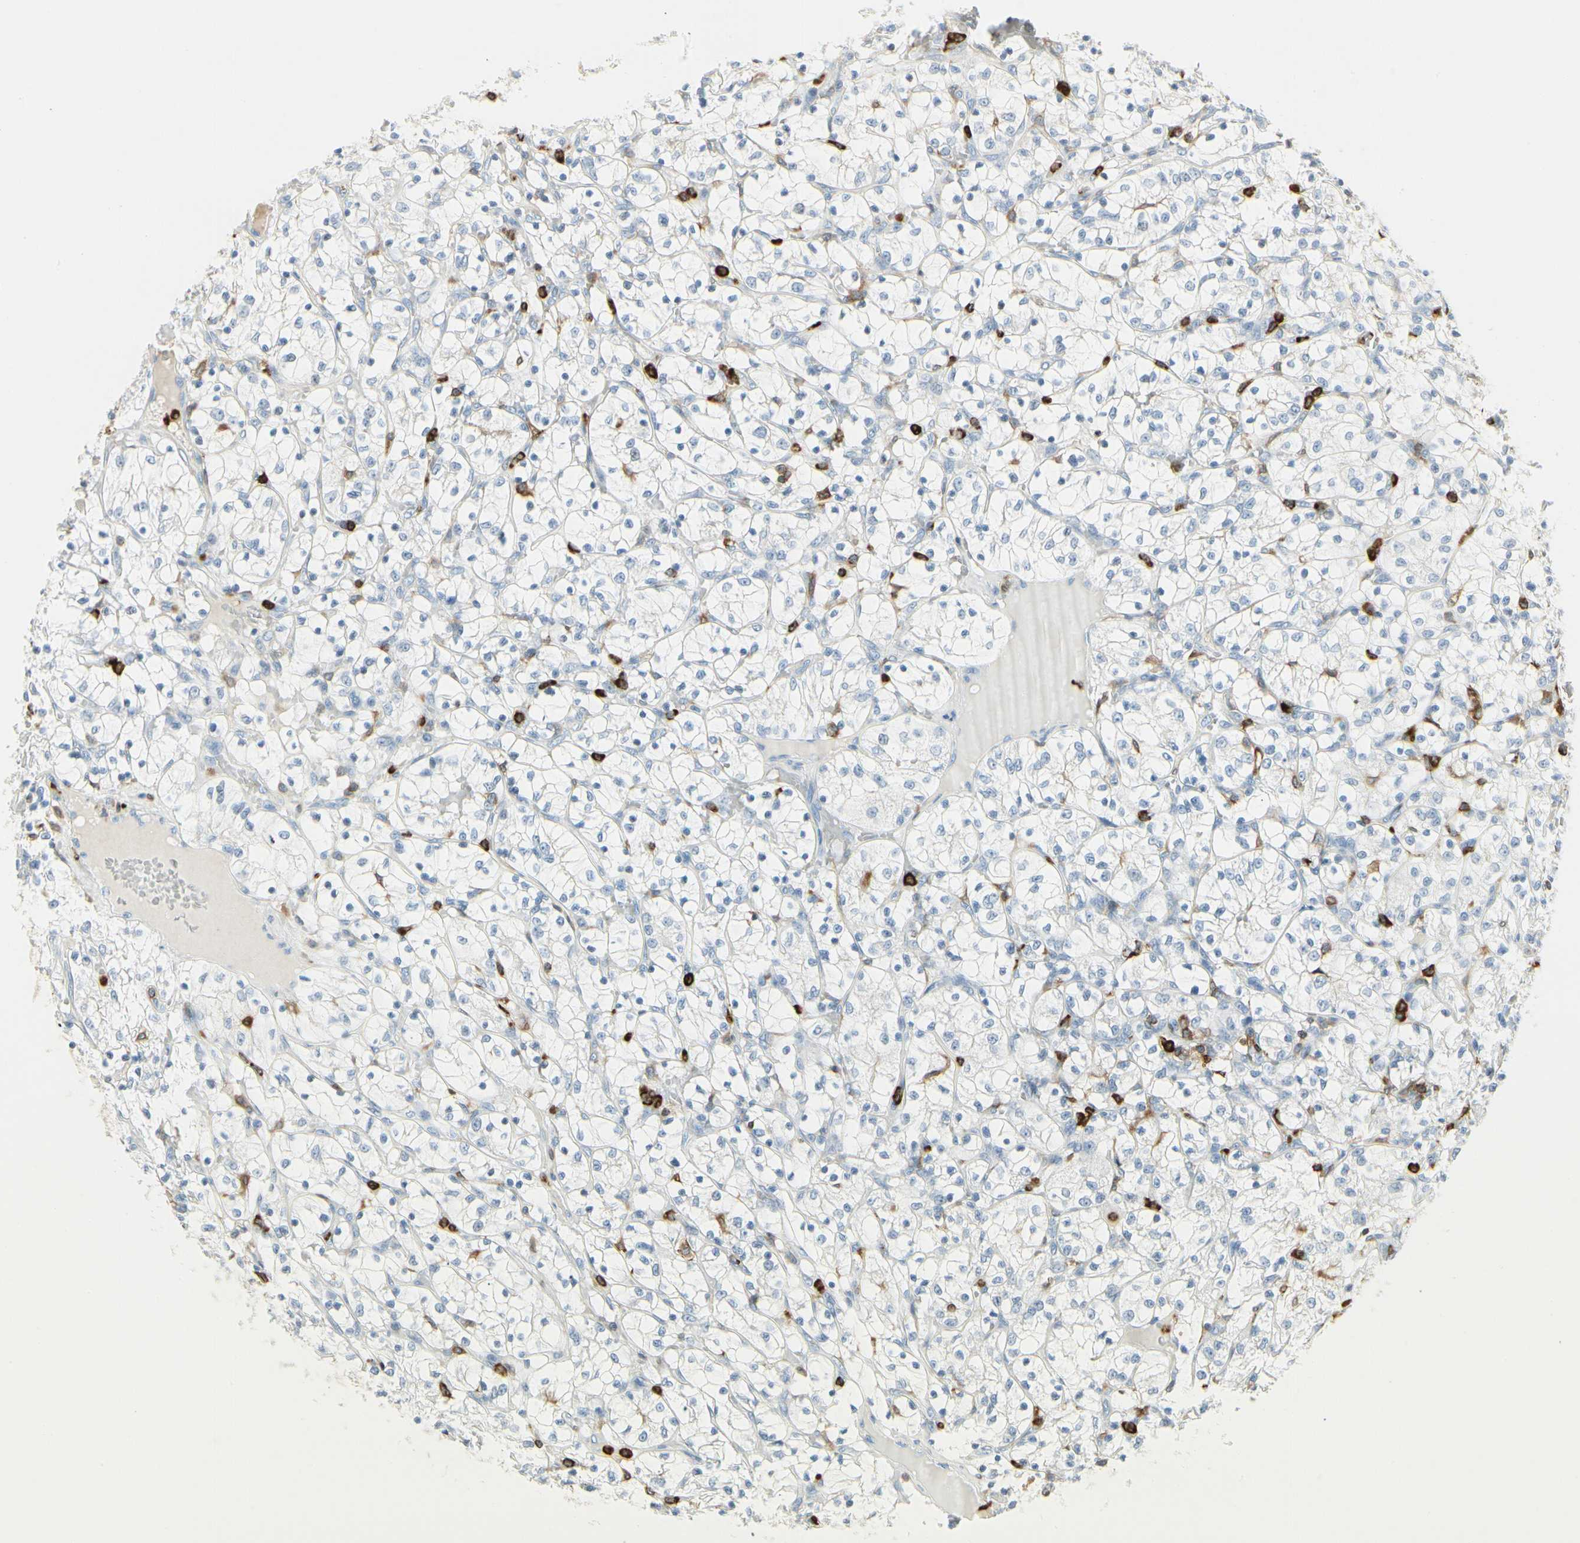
{"staining": {"intensity": "negative", "quantity": "none", "location": "none"}, "tissue": "renal cancer", "cell_type": "Tumor cells", "image_type": "cancer", "snomed": [{"axis": "morphology", "description": "Adenocarcinoma, NOS"}, {"axis": "topography", "description": "Kidney"}], "caption": "Tumor cells show no significant protein expression in adenocarcinoma (renal).", "gene": "ITGB2", "patient": {"sex": "female", "age": 69}}